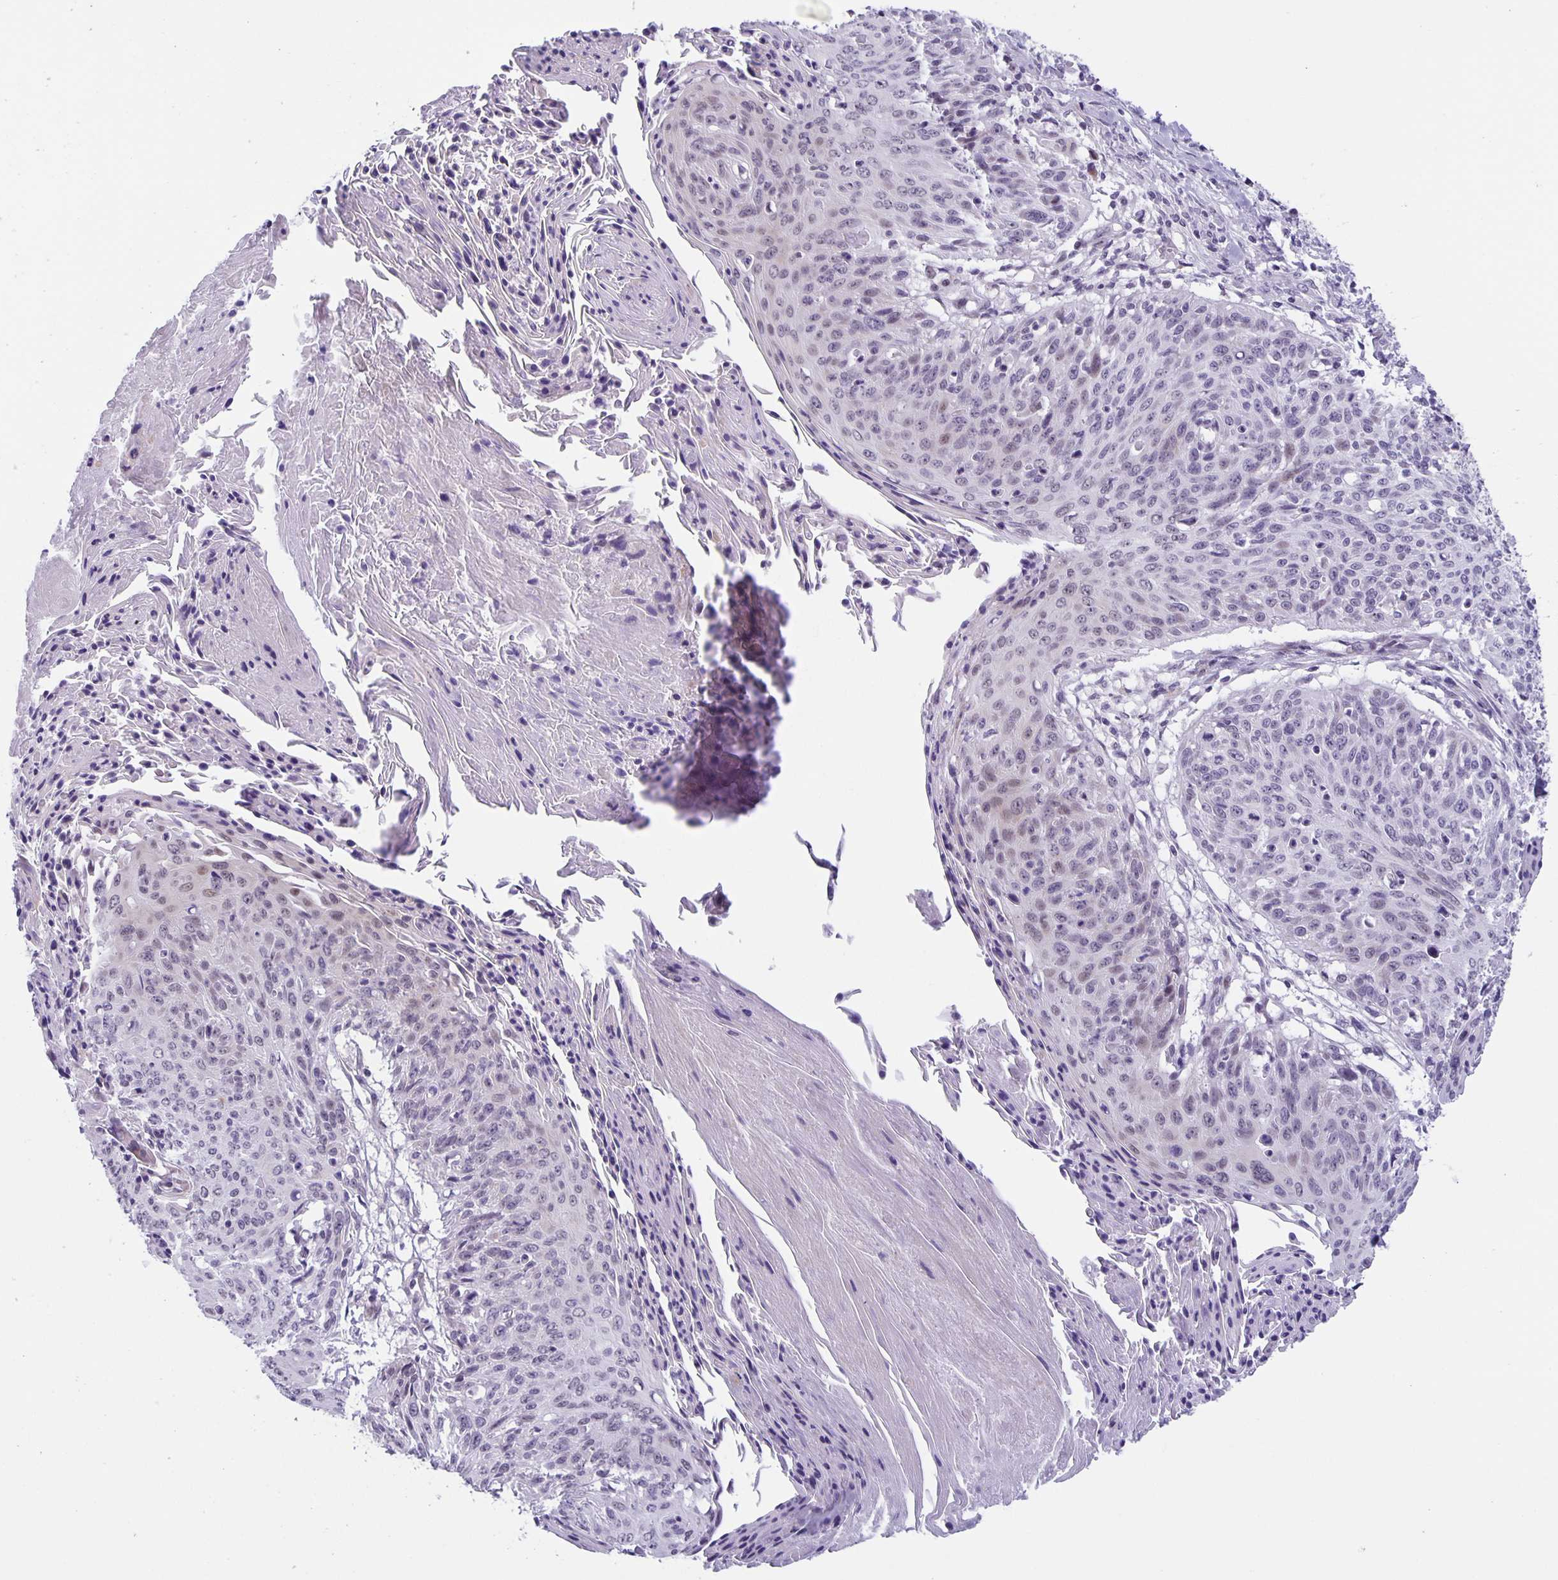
{"staining": {"intensity": "weak", "quantity": "<25%", "location": "nuclear"}, "tissue": "cervical cancer", "cell_type": "Tumor cells", "image_type": "cancer", "snomed": [{"axis": "morphology", "description": "Squamous cell carcinoma, NOS"}, {"axis": "topography", "description": "Cervix"}], "caption": "DAB (3,3'-diaminobenzidine) immunohistochemical staining of cervical cancer reveals no significant staining in tumor cells.", "gene": "PHRF1", "patient": {"sex": "female", "age": 45}}